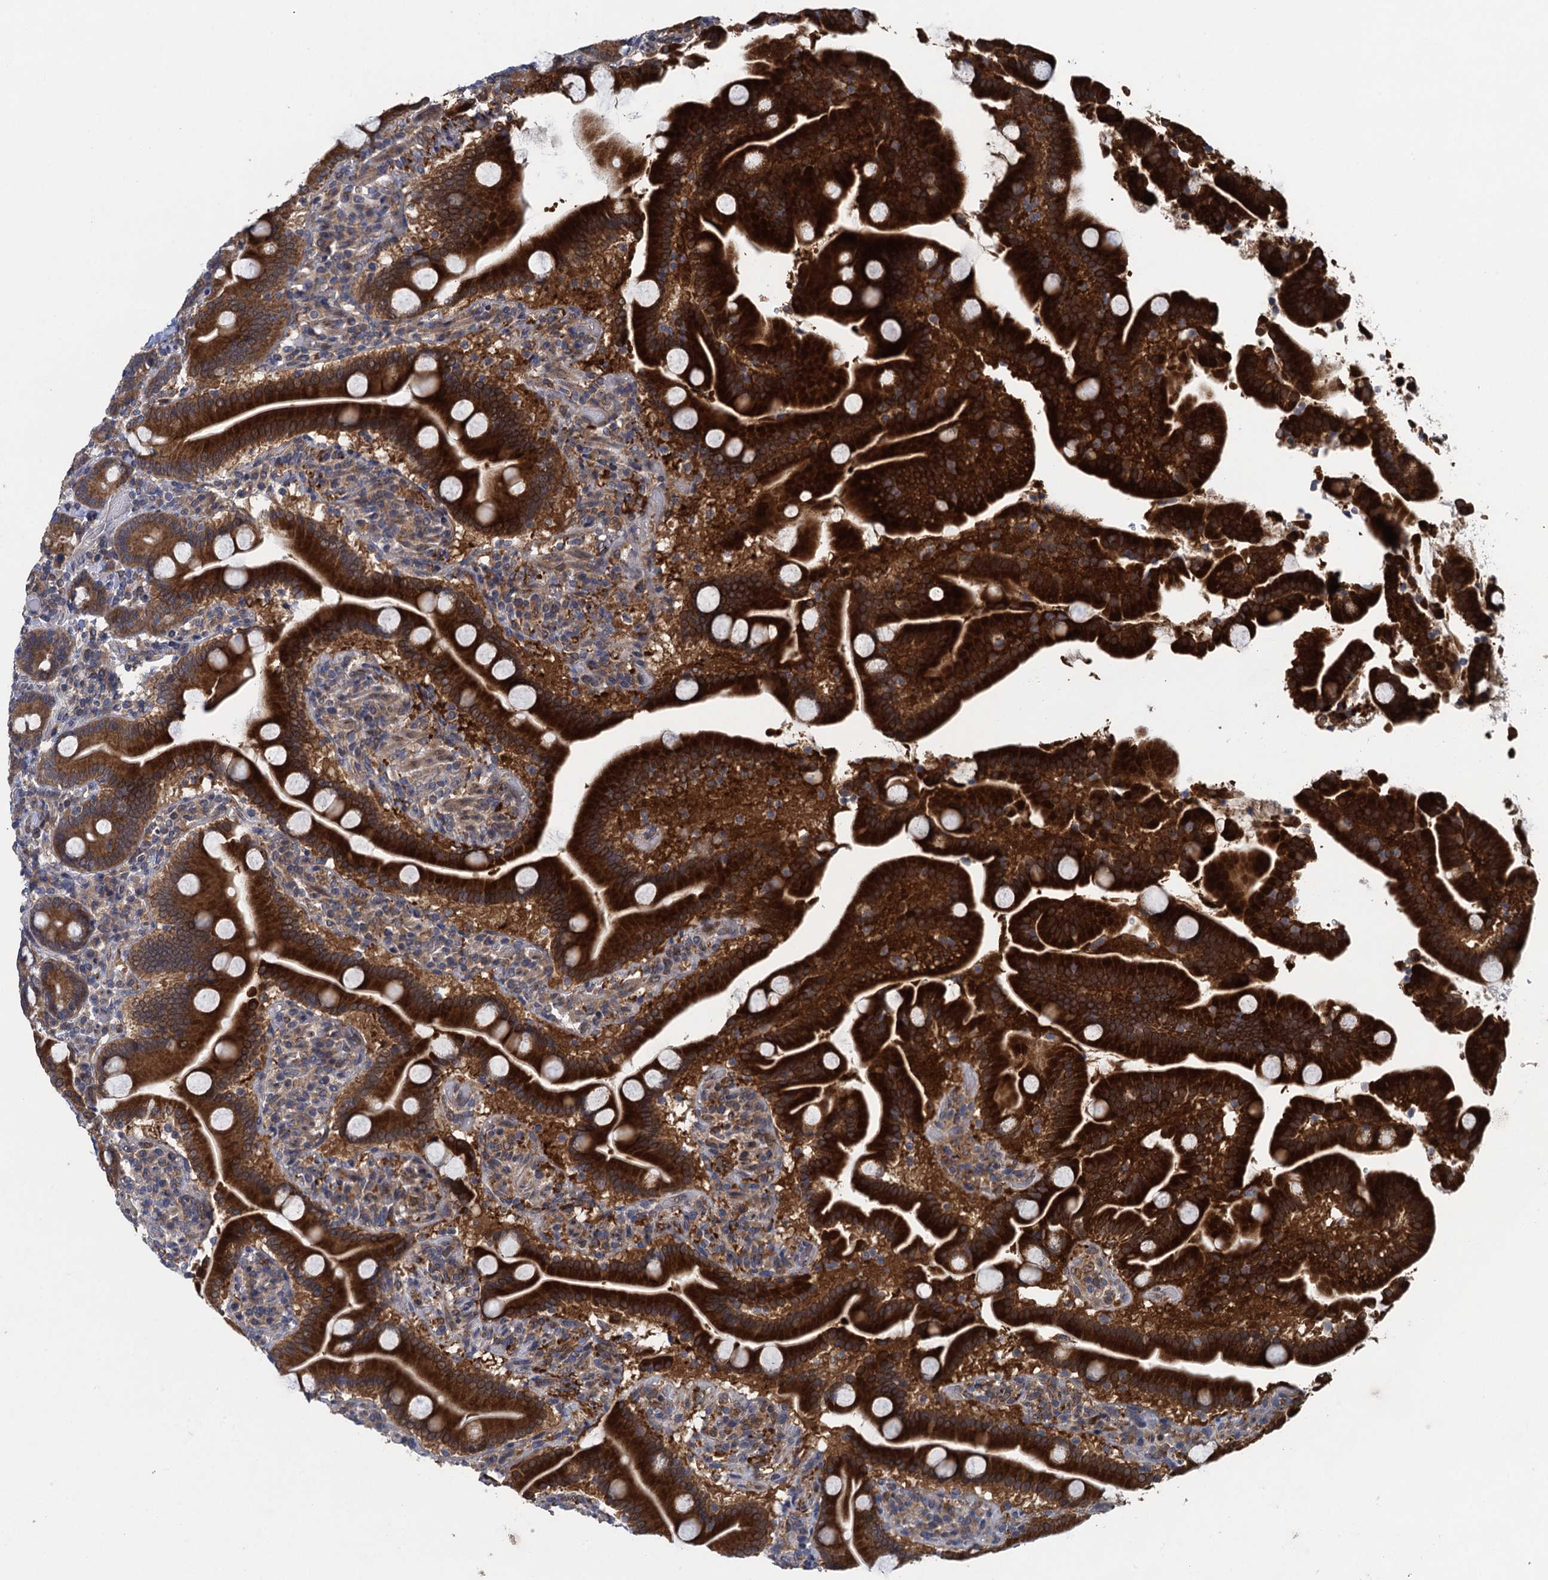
{"staining": {"intensity": "strong", "quantity": ">75%", "location": "cytoplasmic/membranous"}, "tissue": "duodenum", "cell_type": "Glandular cells", "image_type": "normal", "snomed": [{"axis": "morphology", "description": "Normal tissue, NOS"}, {"axis": "topography", "description": "Duodenum"}], "caption": "Duodenum stained with DAB (3,3'-diaminobenzidine) IHC exhibits high levels of strong cytoplasmic/membranous positivity in about >75% of glandular cells. (Stains: DAB (3,3'-diaminobenzidine) in brown, nuclei in blue, Microscopy: brightfield microscopy at high magnification).", "gene": "CNTN5", "patient": {"sex": "male", "age": 55}}